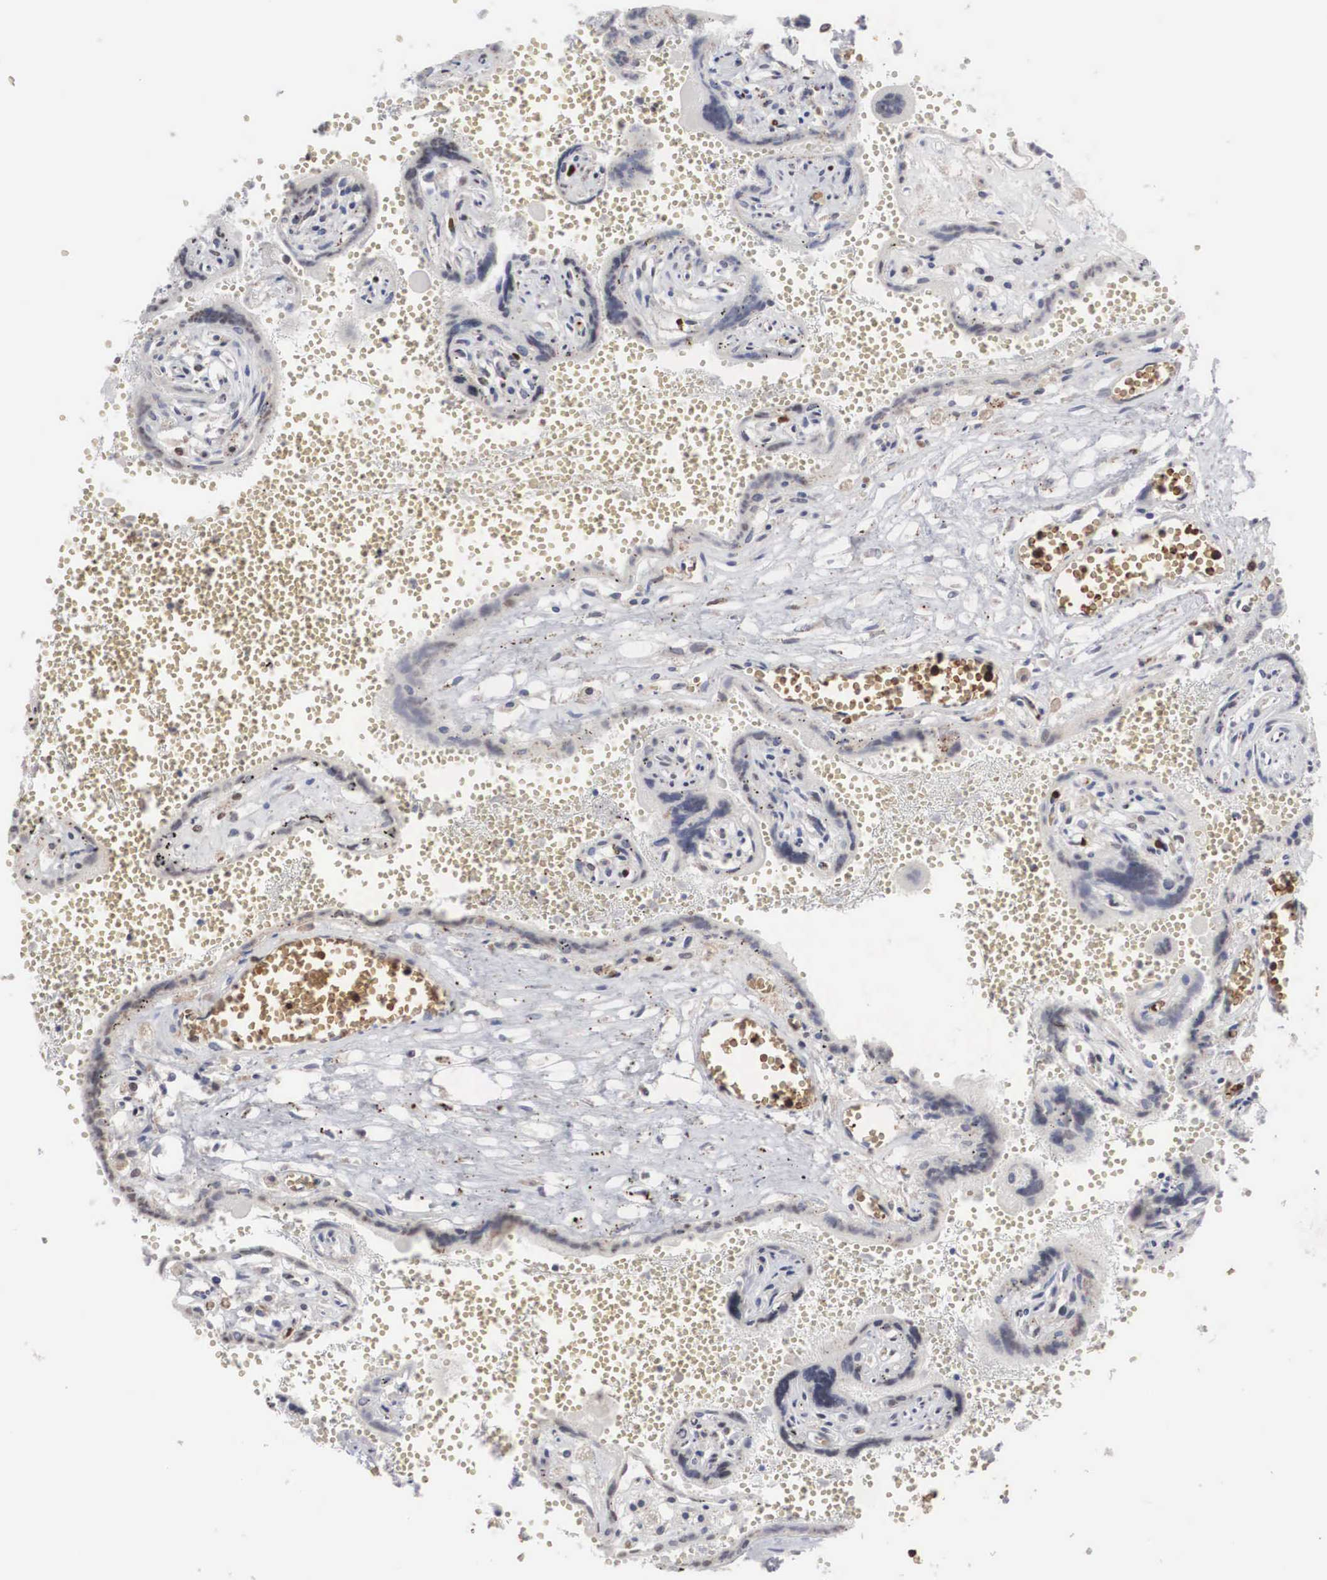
{"staining": {"intensity": "moderate", "quantity": ">75%", "location": "nuclear"}, "tissue": "placenta", "cell_type": "Decidual cells", "image_type": "normal", "snomed": [{"axis": "morphology", "description": "Normal tissue, NOS"}, {"axis": "topography", "description": "Placenta"}], "caption": "Moderate nuclear staining for a protein is identified in approximately >75% of decidual cells of benign placenta using immunohistochemistry (IHC).", "gene": "AUTS2", "patient": {"sex": "female", "age": 40}}